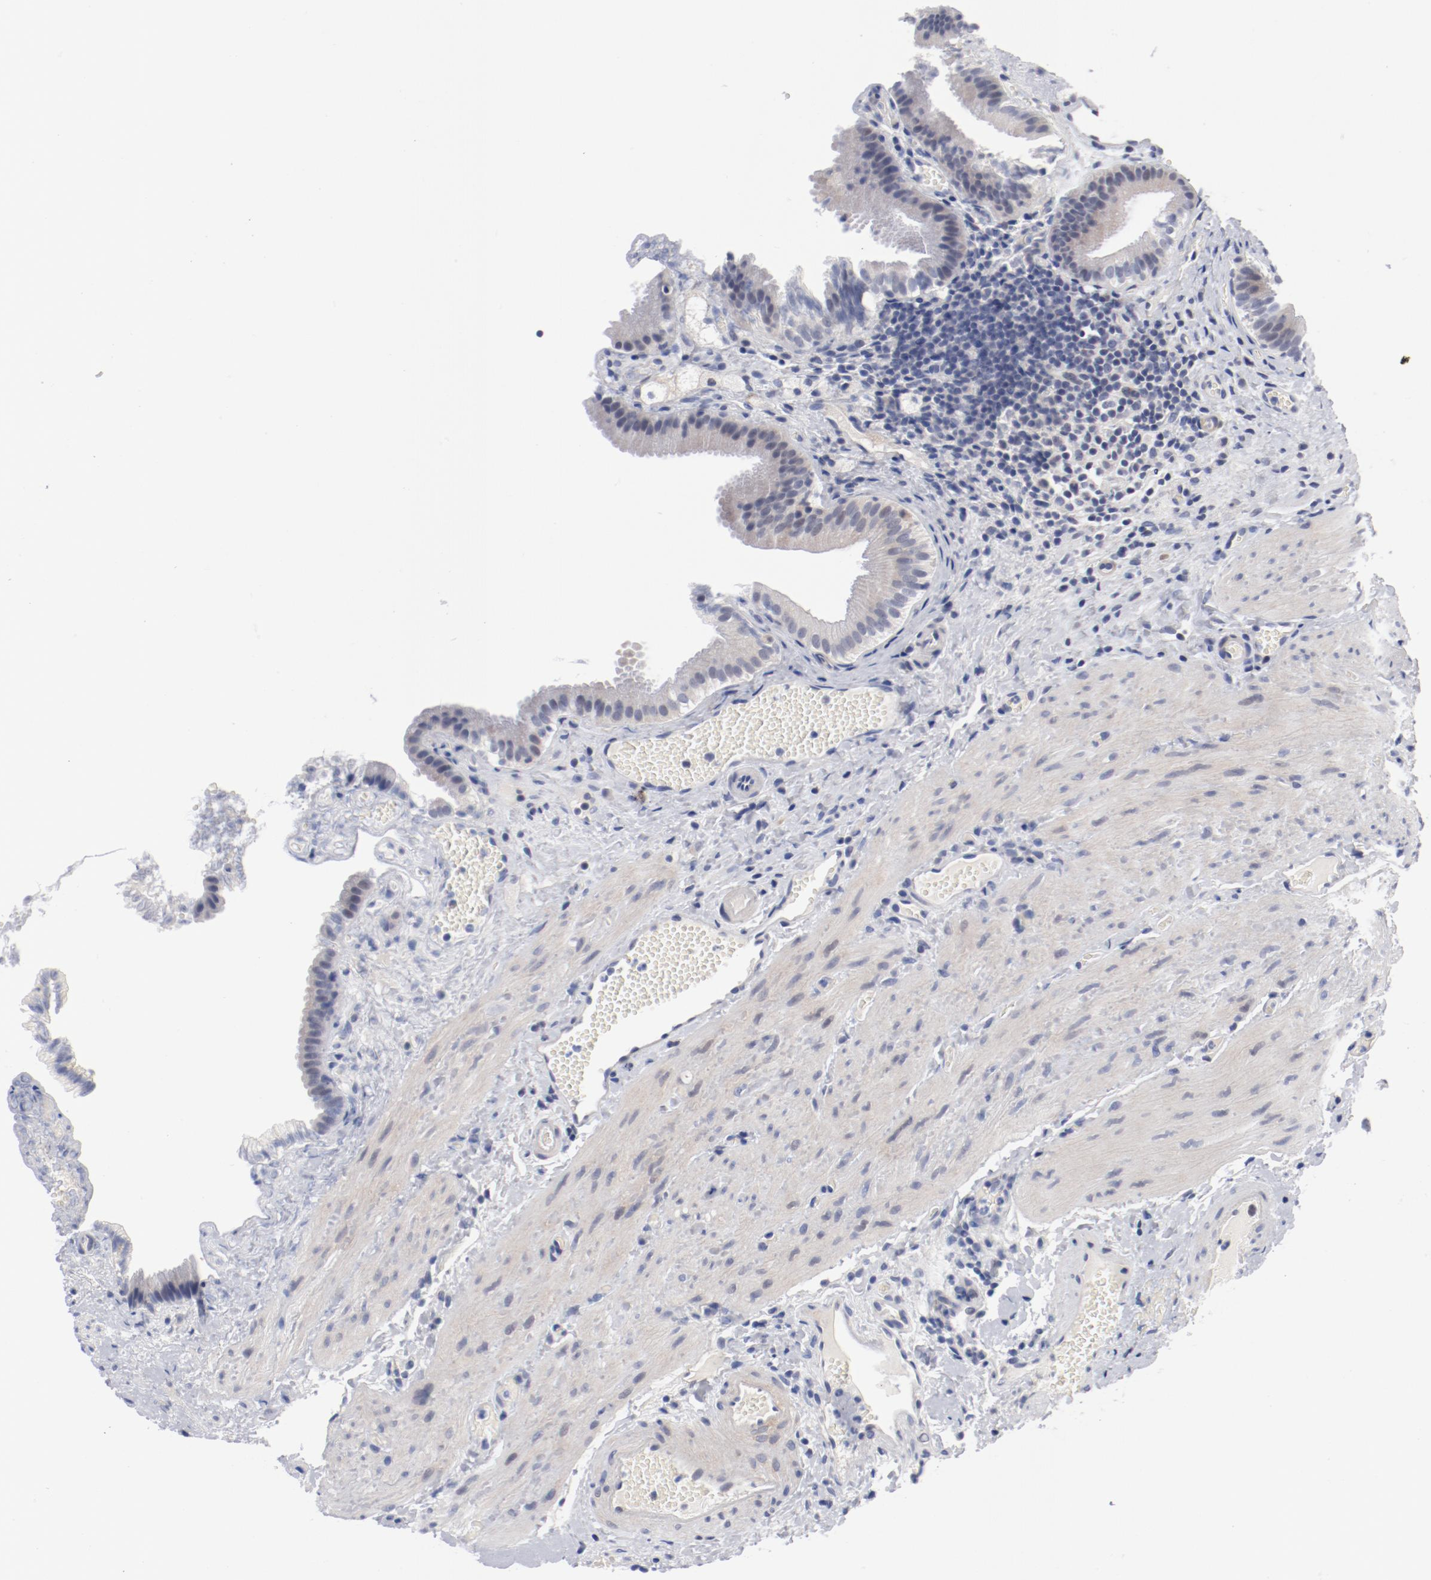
{"staining": {"intensity": "negative", "quantity": "none", "location": "none"}, "tissue": "gallbladder", "cell_type": "Glandular cells", "image_type": "normal", "snomed": [{"axis": "morphology", "description": "Normal tissue, NOS"}, {"axis": "topography", "description": "Gallbladder"}], "caption": "DAB (3,3'-diaminobenzidine) immunohistochemical staining of benign human gallbladder shows no significant staining in glandular cells.", "gene": "KCNK13", "patient": {"sex": "female", "age": 24}}